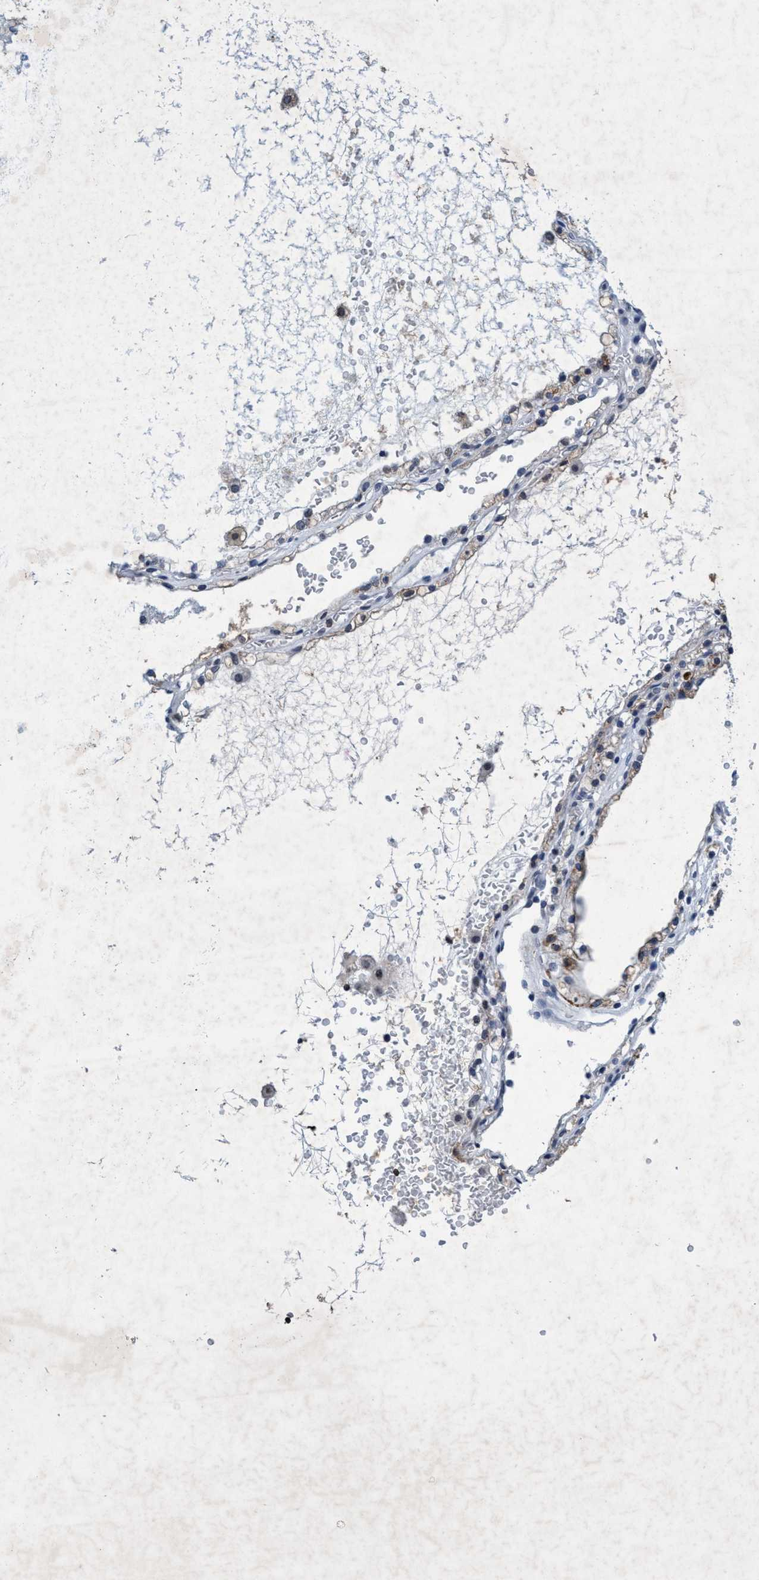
{"staining": {"intensity": "moderate", "quantity": "25%-75%", "location": "cytoplasmic/membranous"}, "tissue": "renal cancer", "cell_type": "Tumor cells", "image_type": "cancer", "snomed": [{"axis": "morphology", "description": "Adenocarcinoma, NOS"}, {"axis": "topography", "description": "Kidney"}], "caption": "Protein staining exhibits moderate cytoplasmic/membranous positivity in approximately 25%-75% of tumor cells in renal adenocarcinoma.", "gene": "GRB14", "patient": {"sex": "female", "age": 41}}